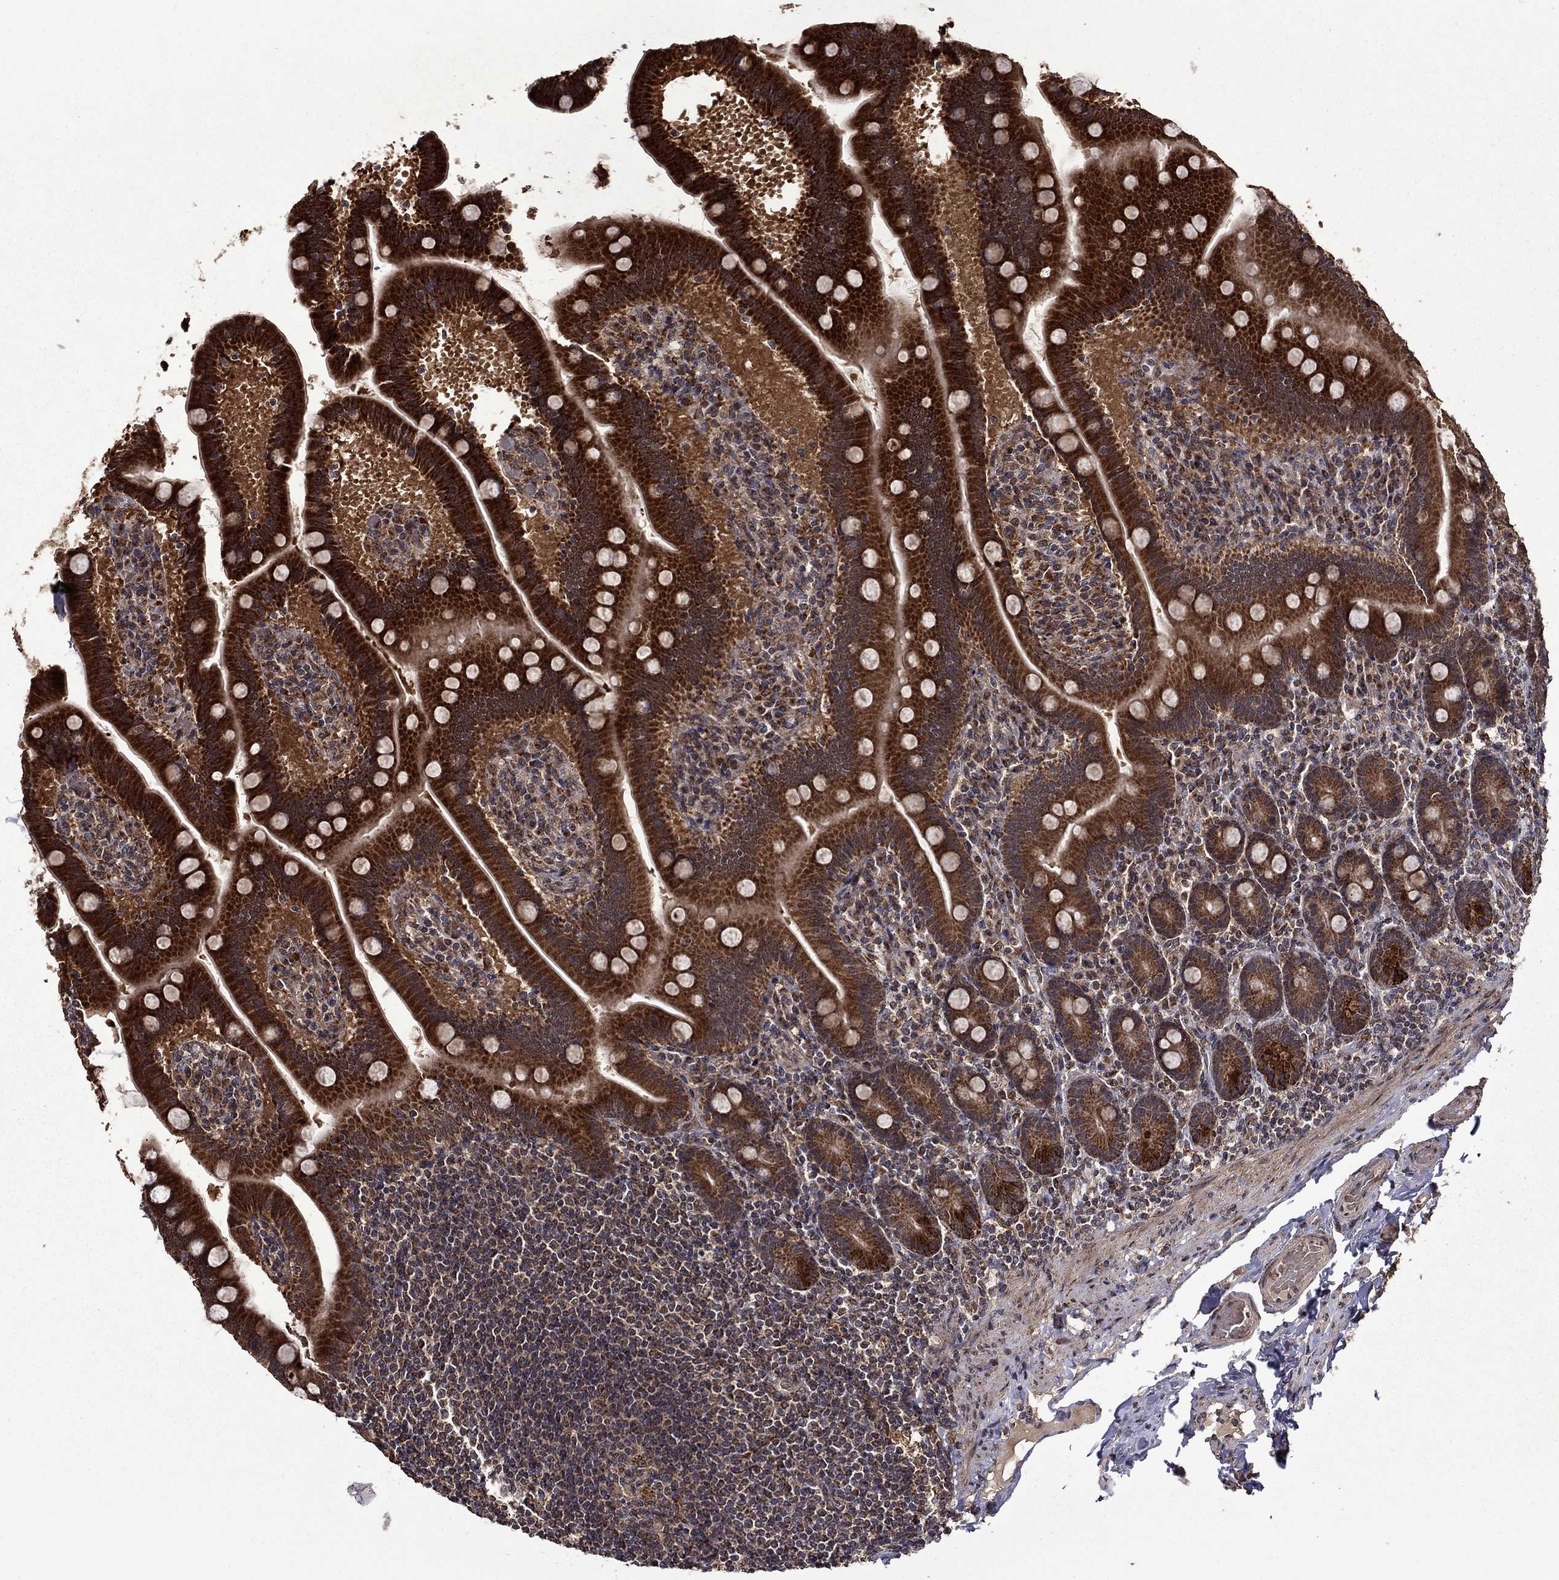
{"staining": {"intensity": "strong", "quantity": ">75%", "location": "cytoplasmic/membranous"}, "tissue": "small intestine", "cell_type": "Glandular cells", "image_type": "normal", "snomed": [{"axis": "morphology", "description": "Normal tissue, NOS"}, {"axis": "topography", "description": "Small intestine"}], "caption": "An immunohistochemistry (IHC) micrograph of normal tissue is shown. Protein staining in brown labels strong cytoplasmic/membranous positivity in small intestine within glandular cells. Immunohistochemistry (ihc) stains the protein in brown and the nuclei are stained blue.", "gene": "ITM2B", "patient": {"sex": "male", "age": 66}}